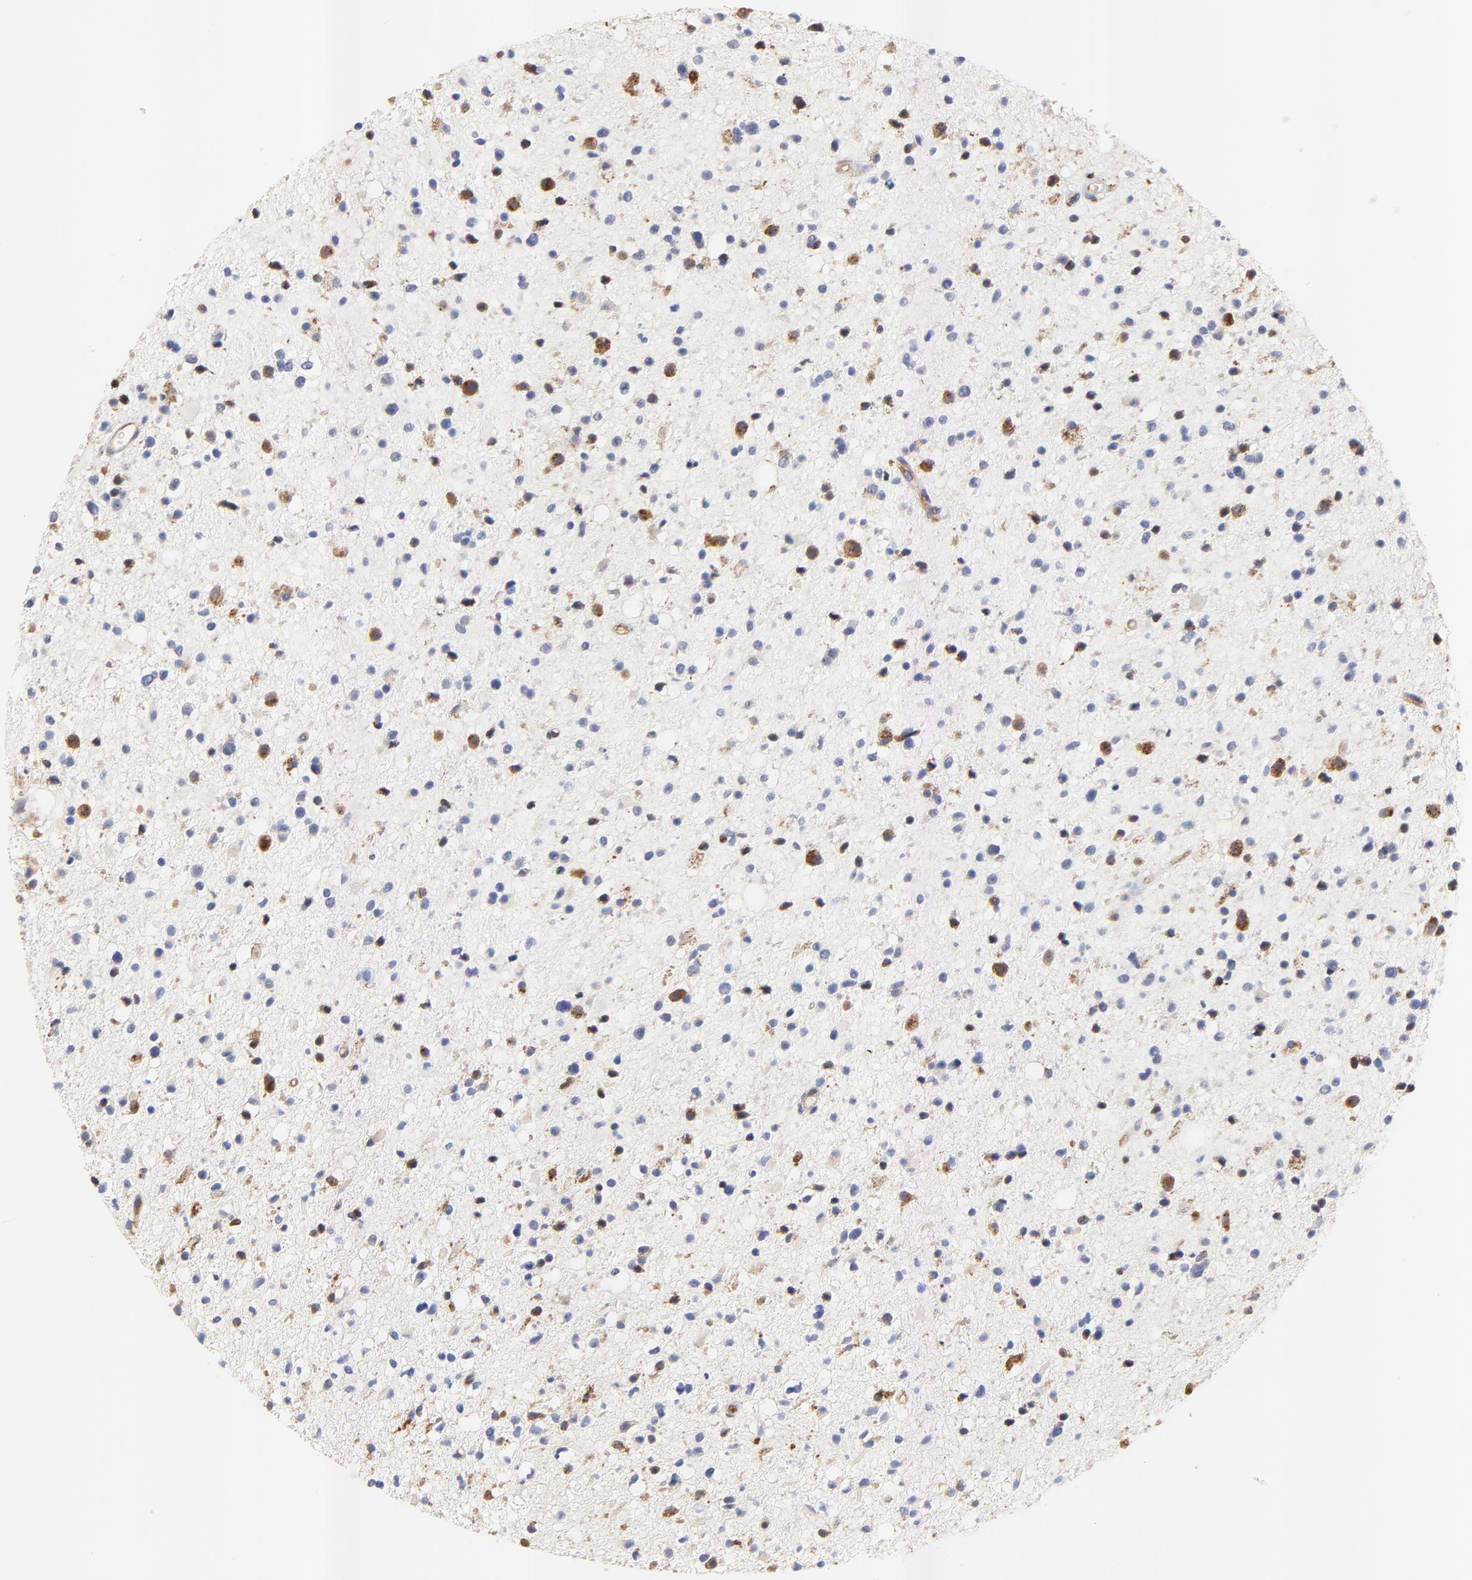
{"staining": {"intensity": "strong", "quantity": "<25%", "location": "cytoplasmic/membranous"}, "tissue": "glioma", "cell_type": "Tumor cells", "image_type": "cancer", "snomed": [{"axis": "morphology", "description": "Glioma, malignant, High grade"}, {"axis": "topography", "description": "Brain"}], "caption": "Malignant glioma (high-grade) stained with DAB IHC reveals medium levels of strong cytoplasmic/membranous expression in about <25% of tumor cells. The staining was performed using DAB, with brown indicating positive protein expression. Nuclei are stained blue with hematoxylin.", "gene": "FBXL2", "patient": {"sex": "male", "age": 33}}